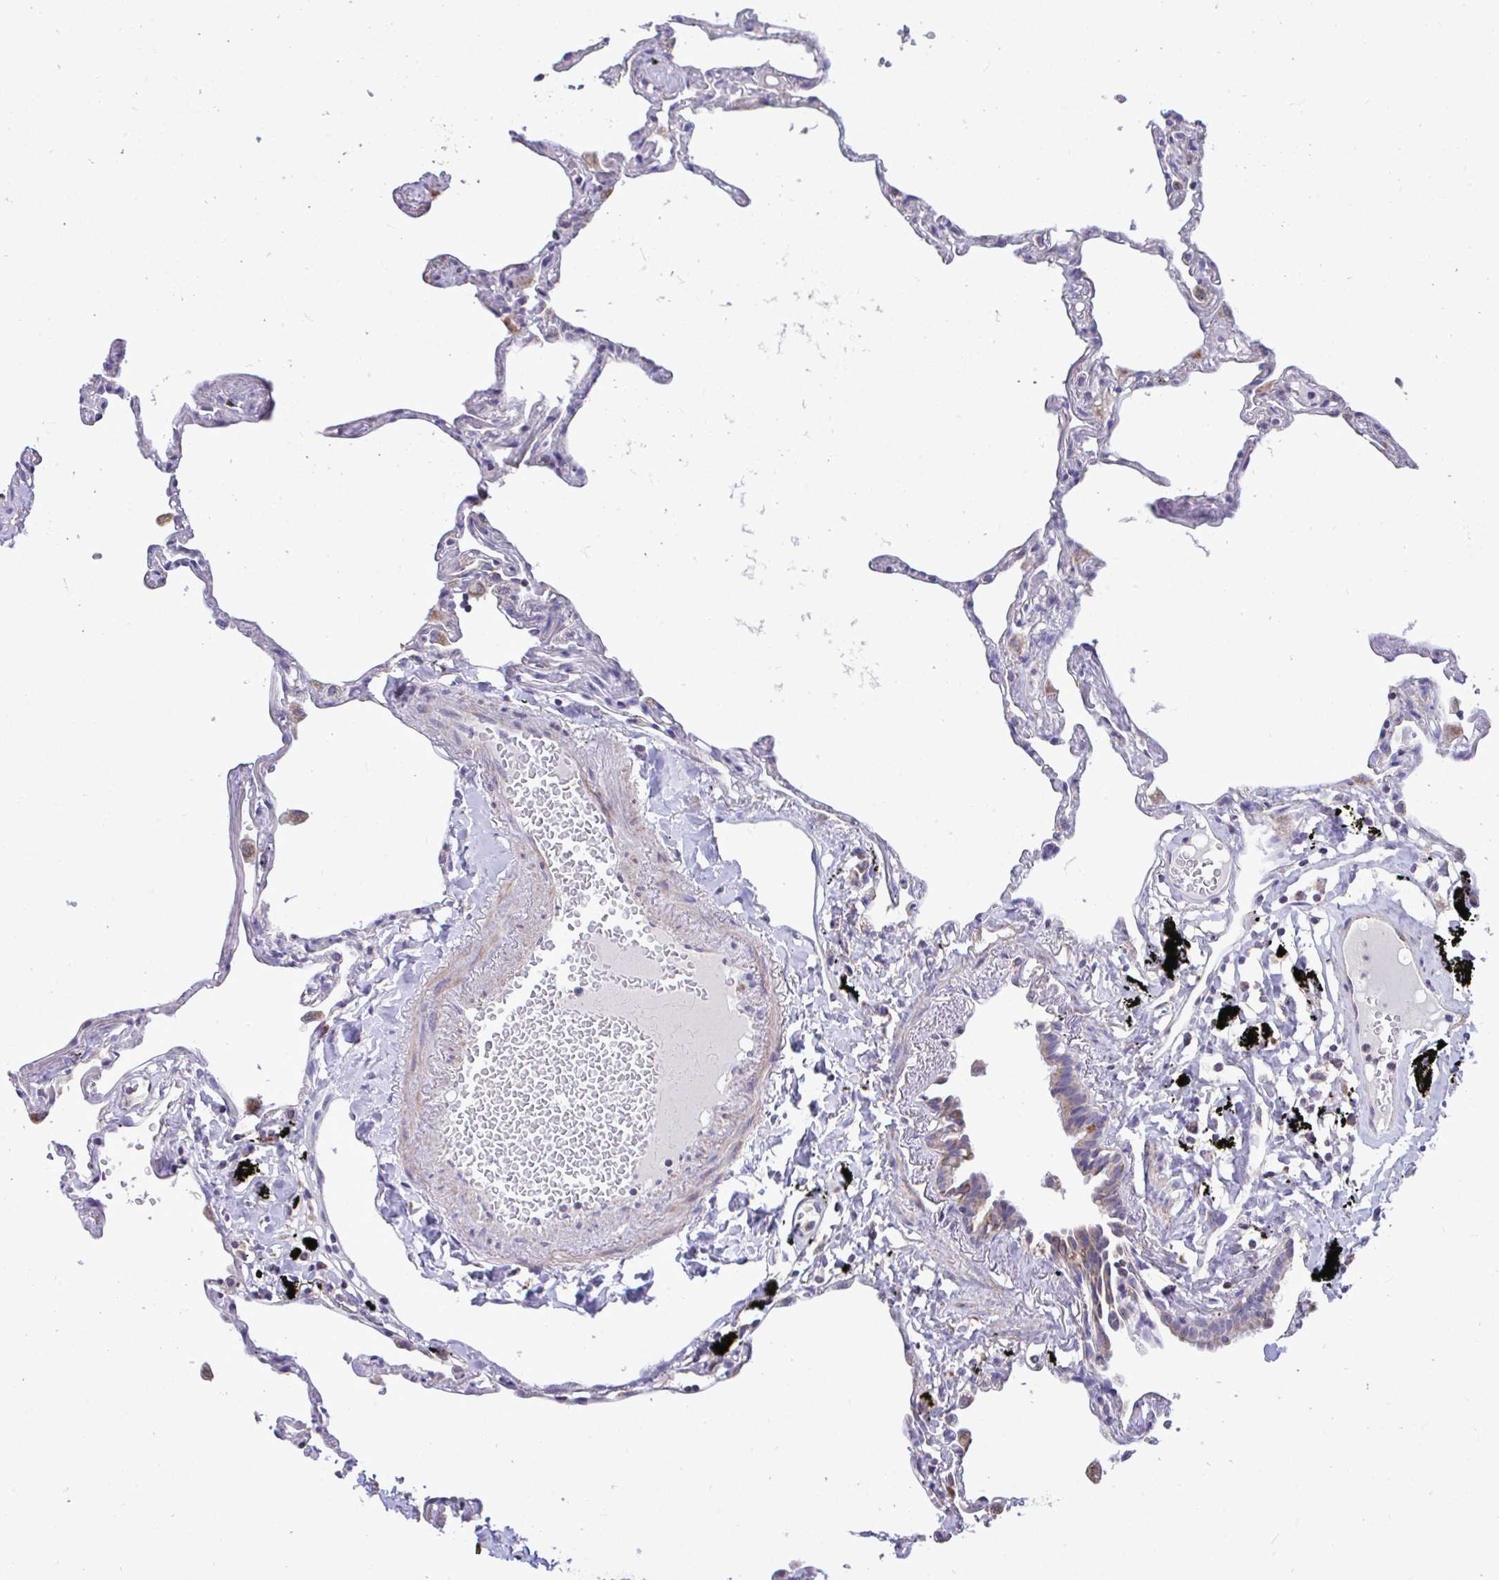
{"staining": {"intensity": "negative", "quantity": "none", "location": "none"}, "tissue": "lung", "cell_type": "Alveolar cells", "image_type": "normal", "snomed": [{"axis": "morphology", "description": "Normal tissue, NOS"}, {"axis": "topography", "description": "Lung"}], "caption": "A high-resolution image shows IHC staining of normal lung, which reveals no significant positivity in alveolar cells.", "gene": "ENSG00000269547", "patient": {"sex": "female", "age": 67}}